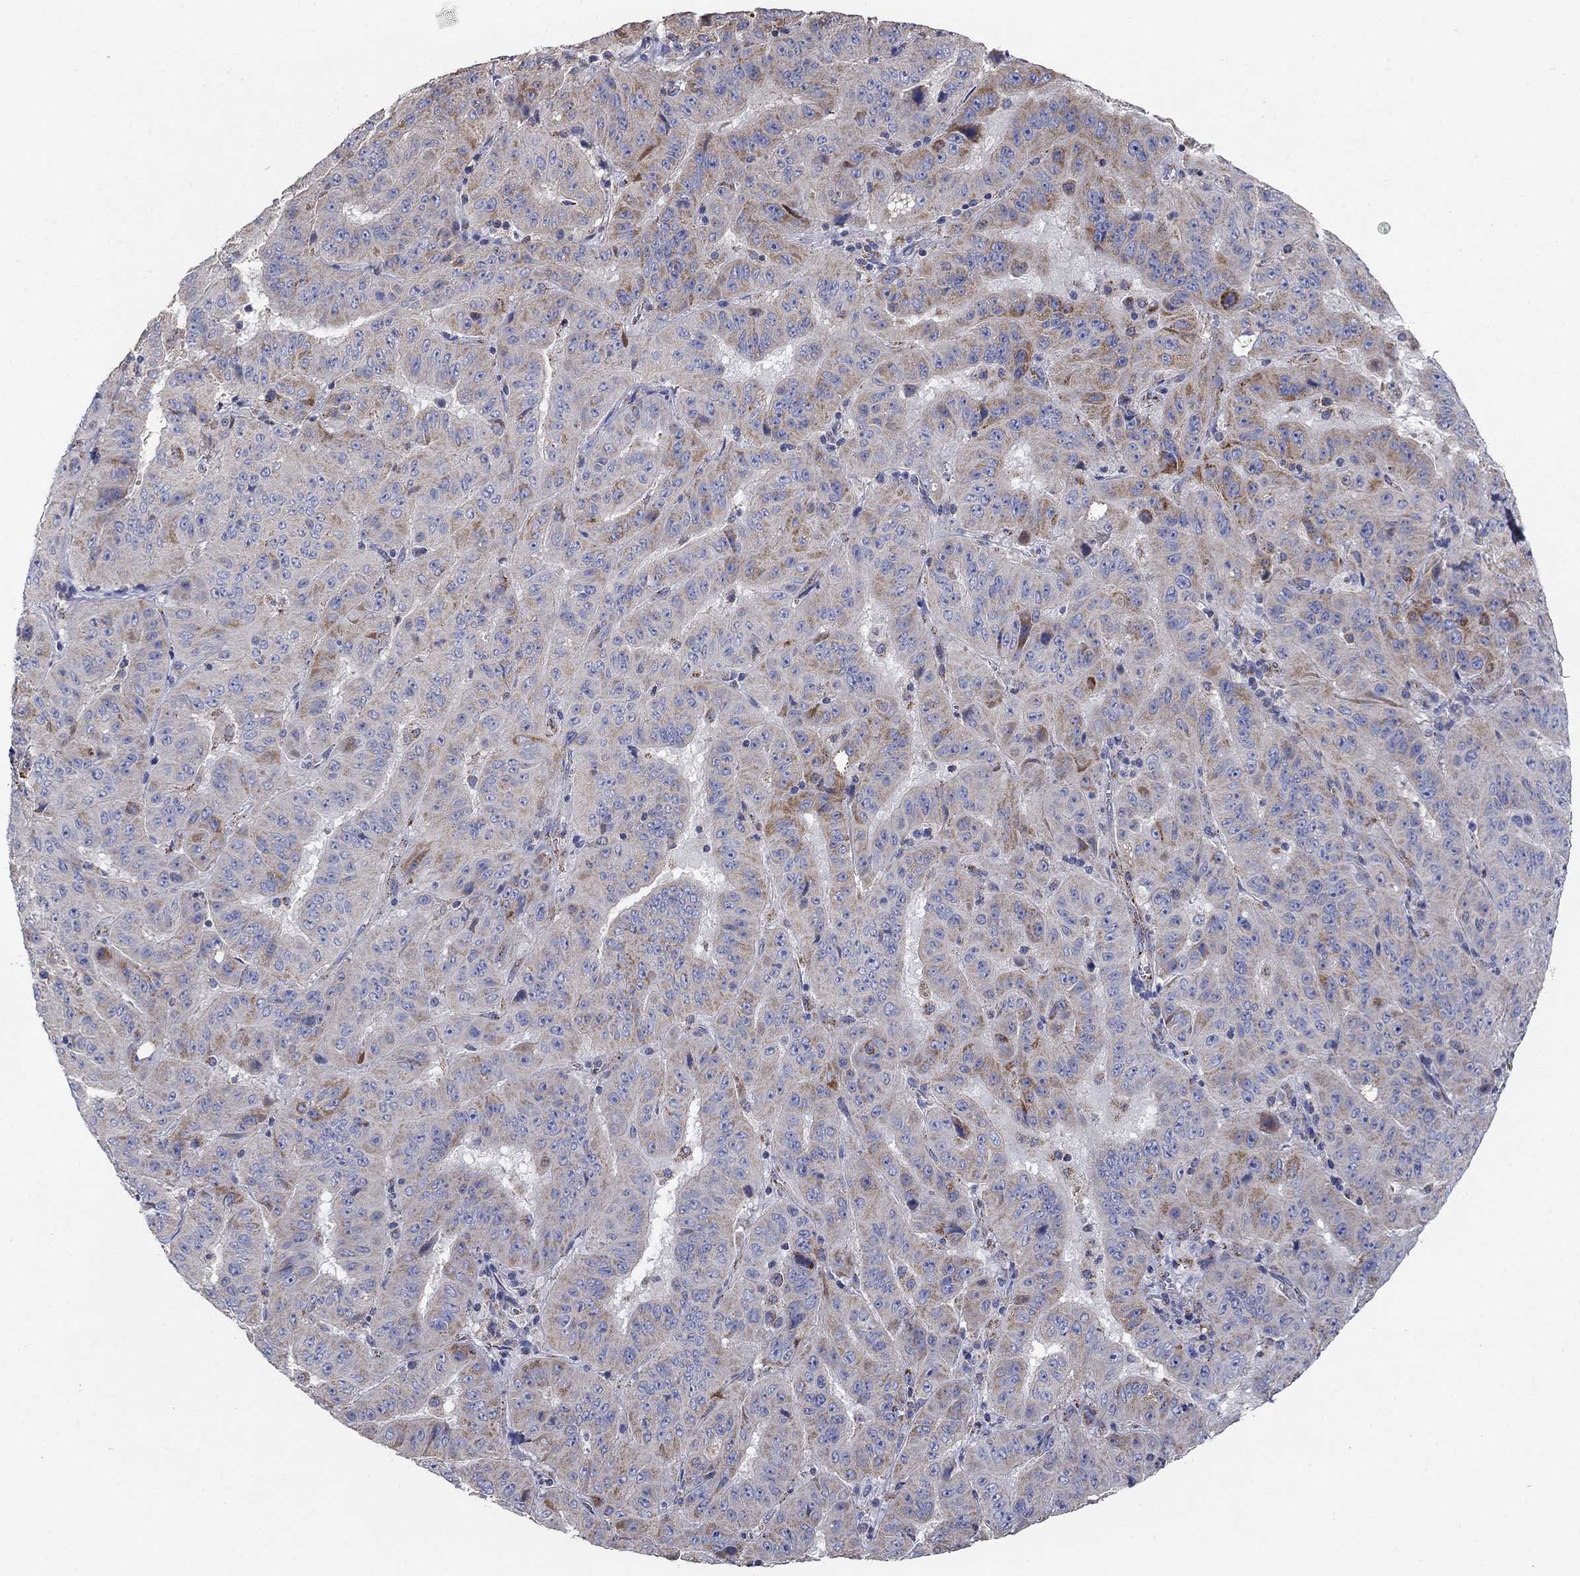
{"staining": {"intensity": "moderate", "quantity": "<25%", "location": "cytoplasmic/membranous"}, "tissue": "pancreatic cancer", "cell_type": "Tumor cells", "image_type": "cancer", "snomed": [{"axis": "morphology", "description": "Adenocarcinoma, NOS"}, {"axis": "topography", "description": "Pancreas"}], "caption": "Human pancreatic cancer stained with a brown dye reveals moderate cytoplasmic/membranous positive expression in approximately <25% of tumor cells.", "gene": "PNPLA2", "patient": {"sex": "male", "age": 63}}